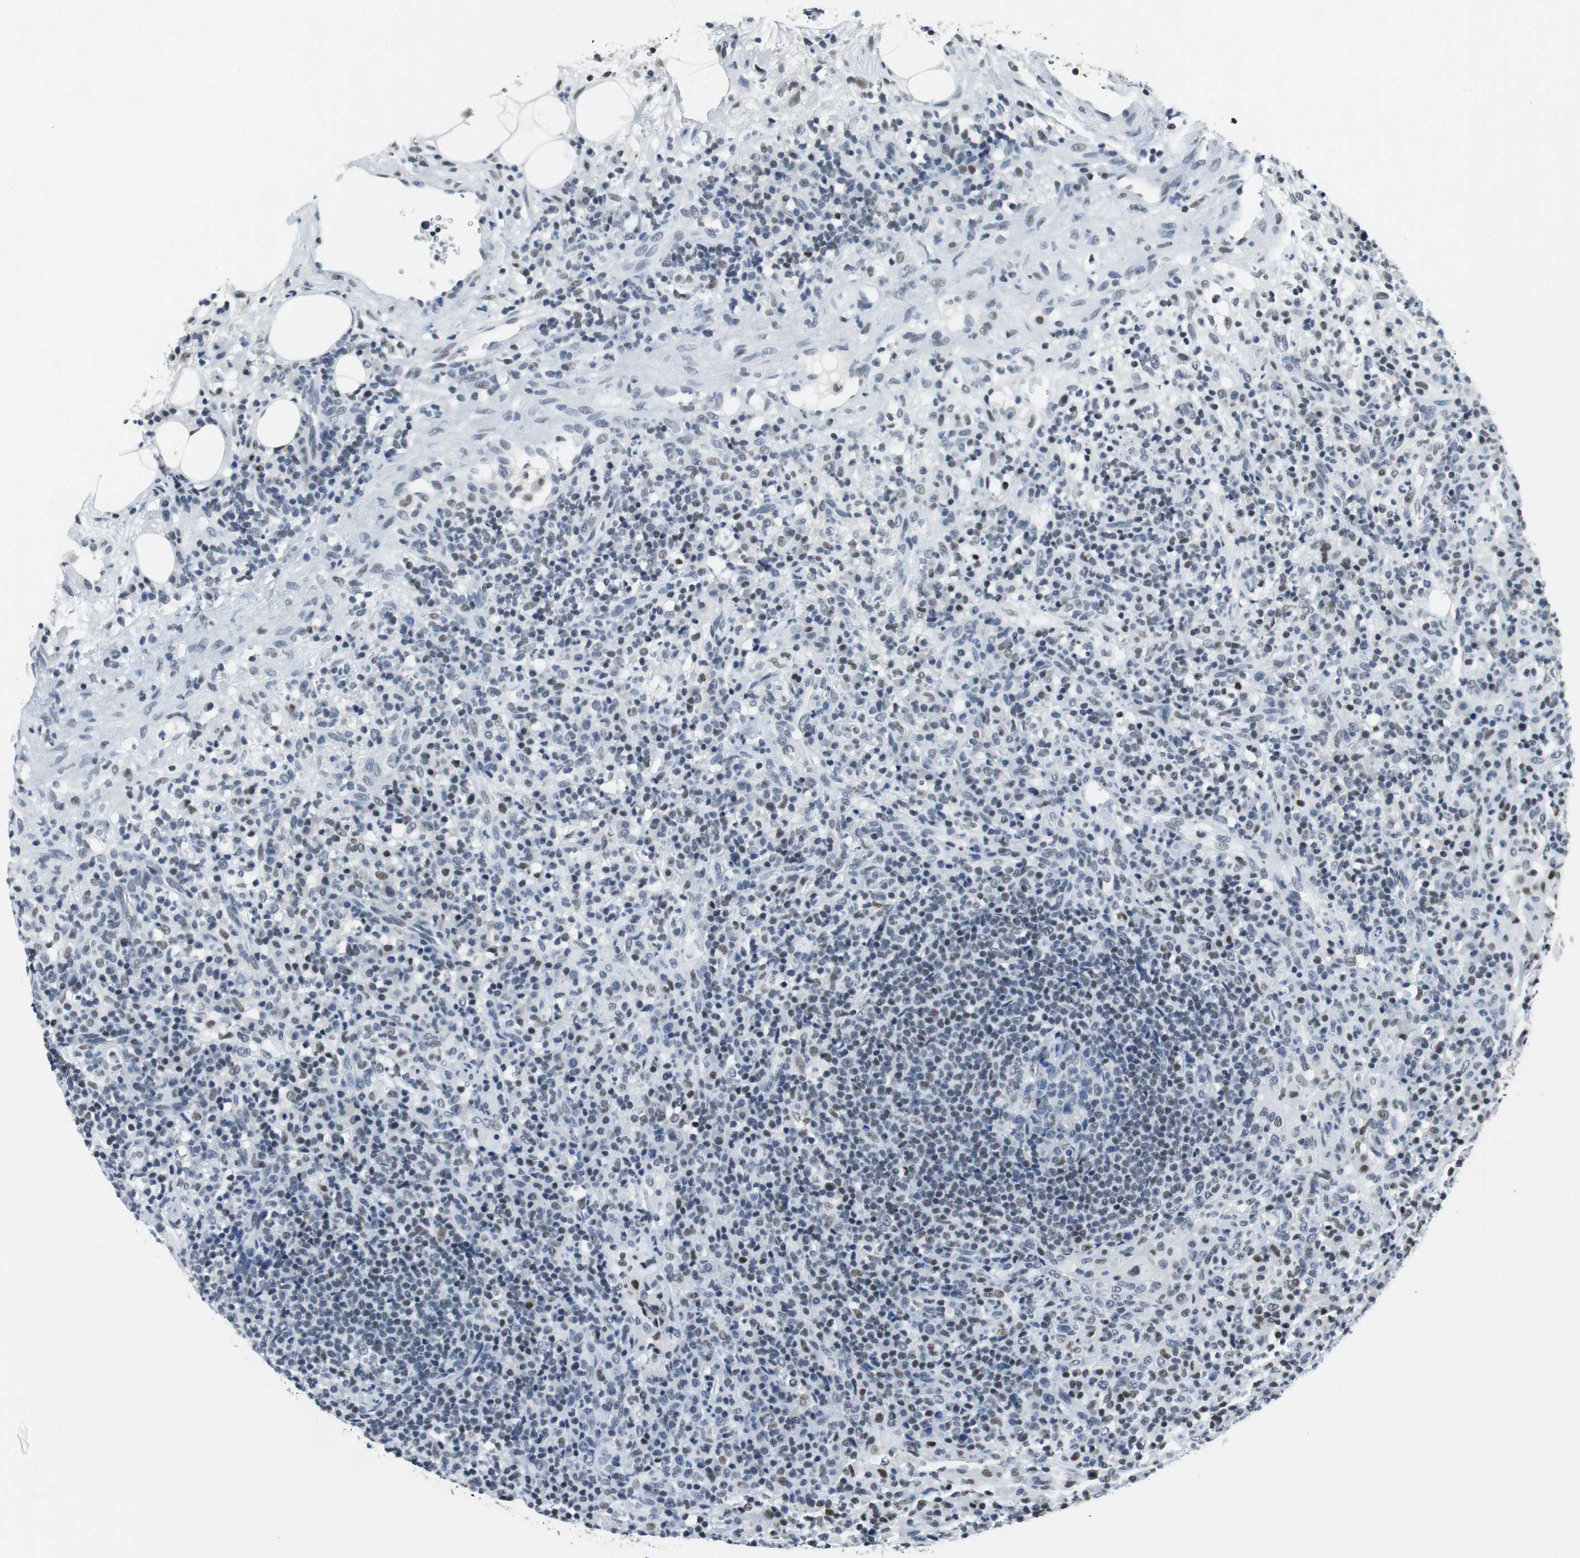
{"staining": {"intensity": "negative", "quantity": "none", "location": "none"}, "tissue": "lymphoma", "cell_type": "Tumor cells", "image_type": "cancer", "snomed": [{"axis": "morphology", "description": "Hodgkin's disease, NOS"}, {"axis": "topography", "description": "Lymph node"}], "caption": "Lymphoma stained for a protein using immunohistochemistry (IHC) shows no expression tumor cells.", "gene": "HDAC3", "patient": {"sex": "male", "age": 65}}